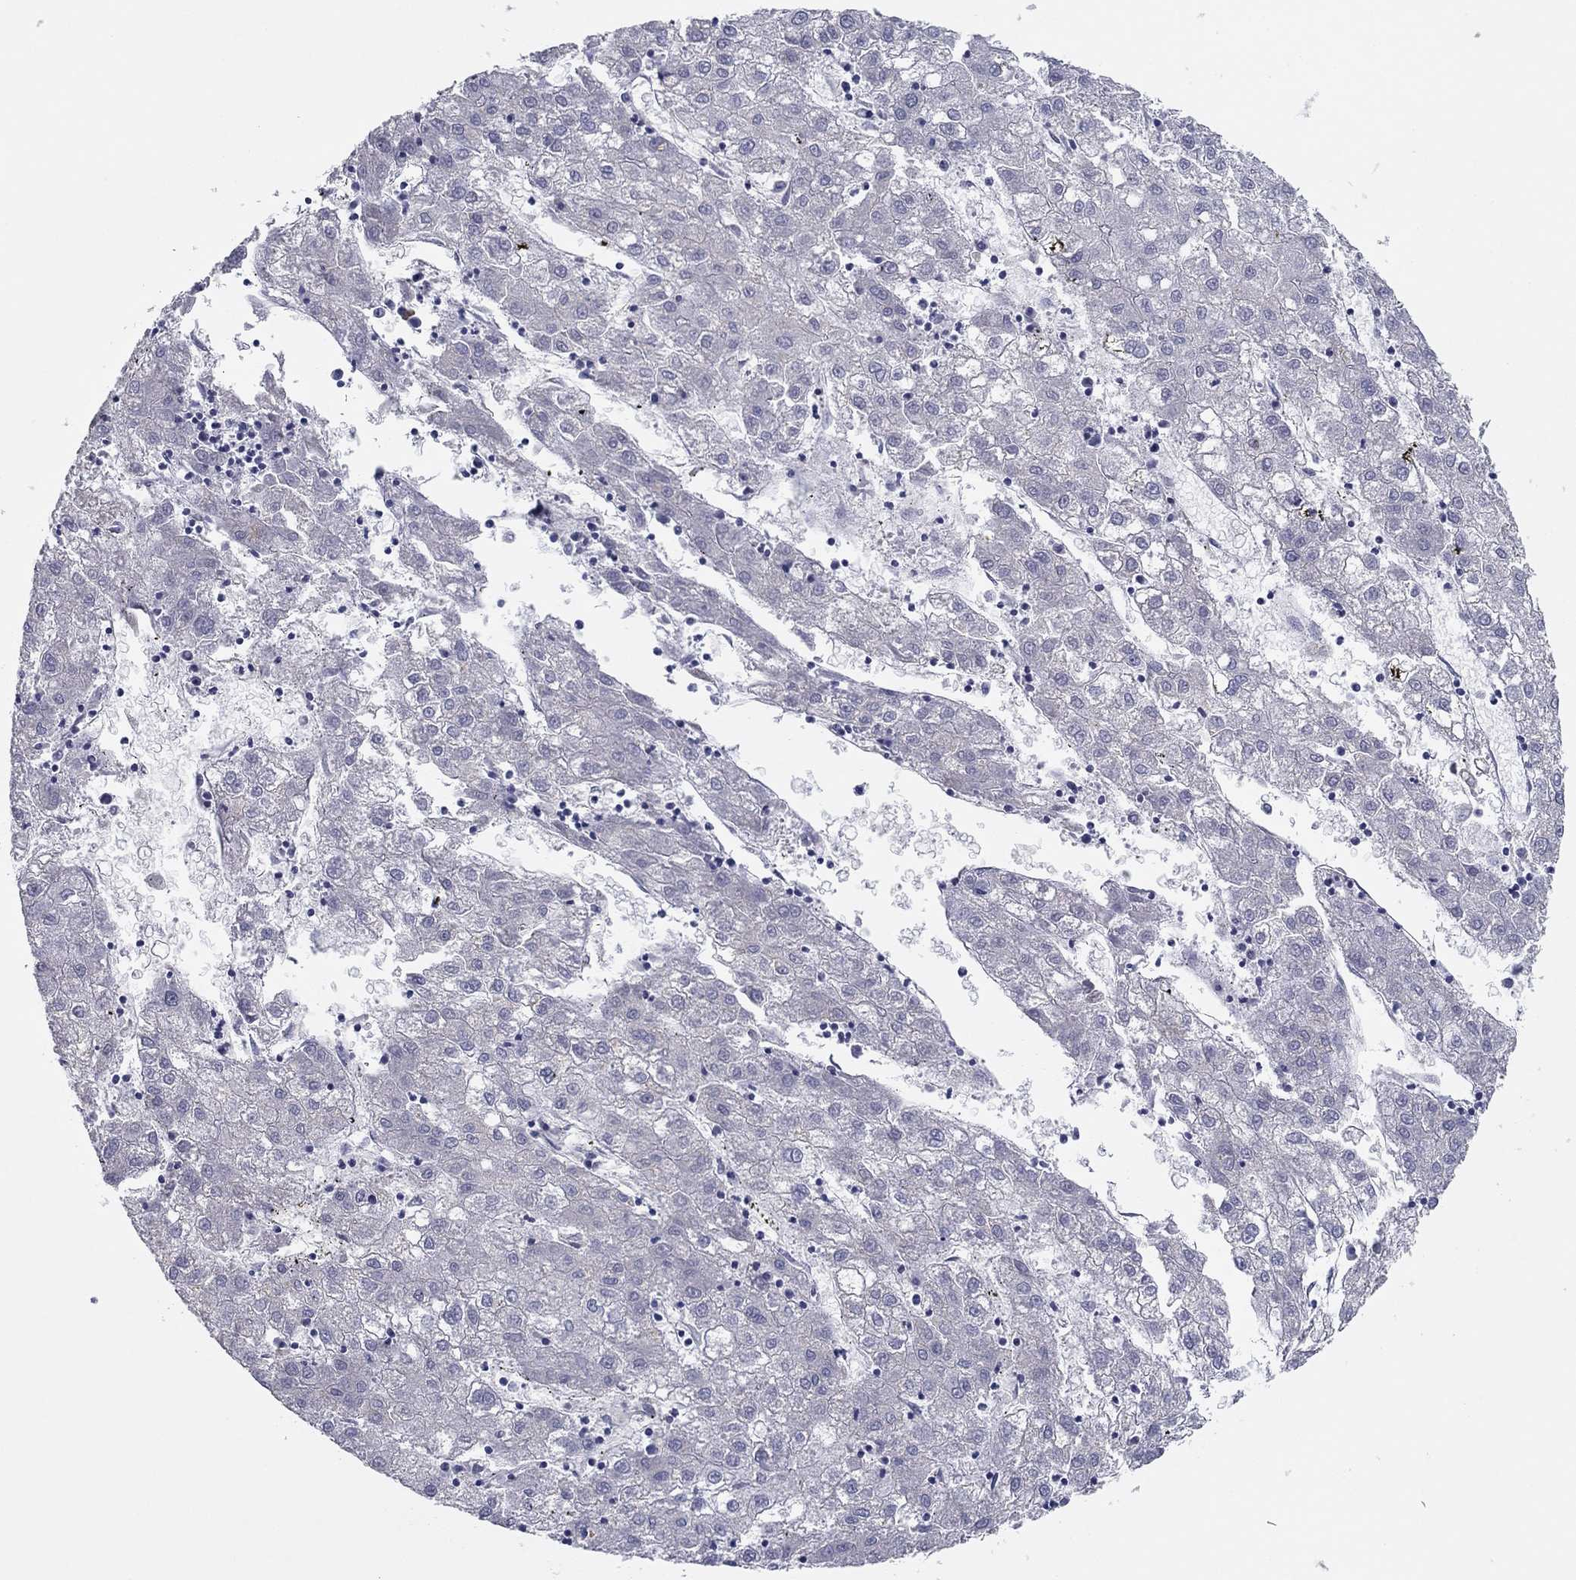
{"staining": {"intensity": "negative", "quantity": "none", "location": "none"}, "tissue": "liver cancer", "cell_type": "Tumor cells", "image_type": "cancer", "snomed": [{"axis": "morphology", "description": "Carcinoma, Hepatocellular, NOS"}, {"axis": "topography", "description": "Liver"}], "caption": "High power microscopy micrograph of an IHC histopathology image of liver cancer, revealing no significant positivity in tumor cells.", "gene": "GRK7", "patient": {"sex": "male", "age": 72}}